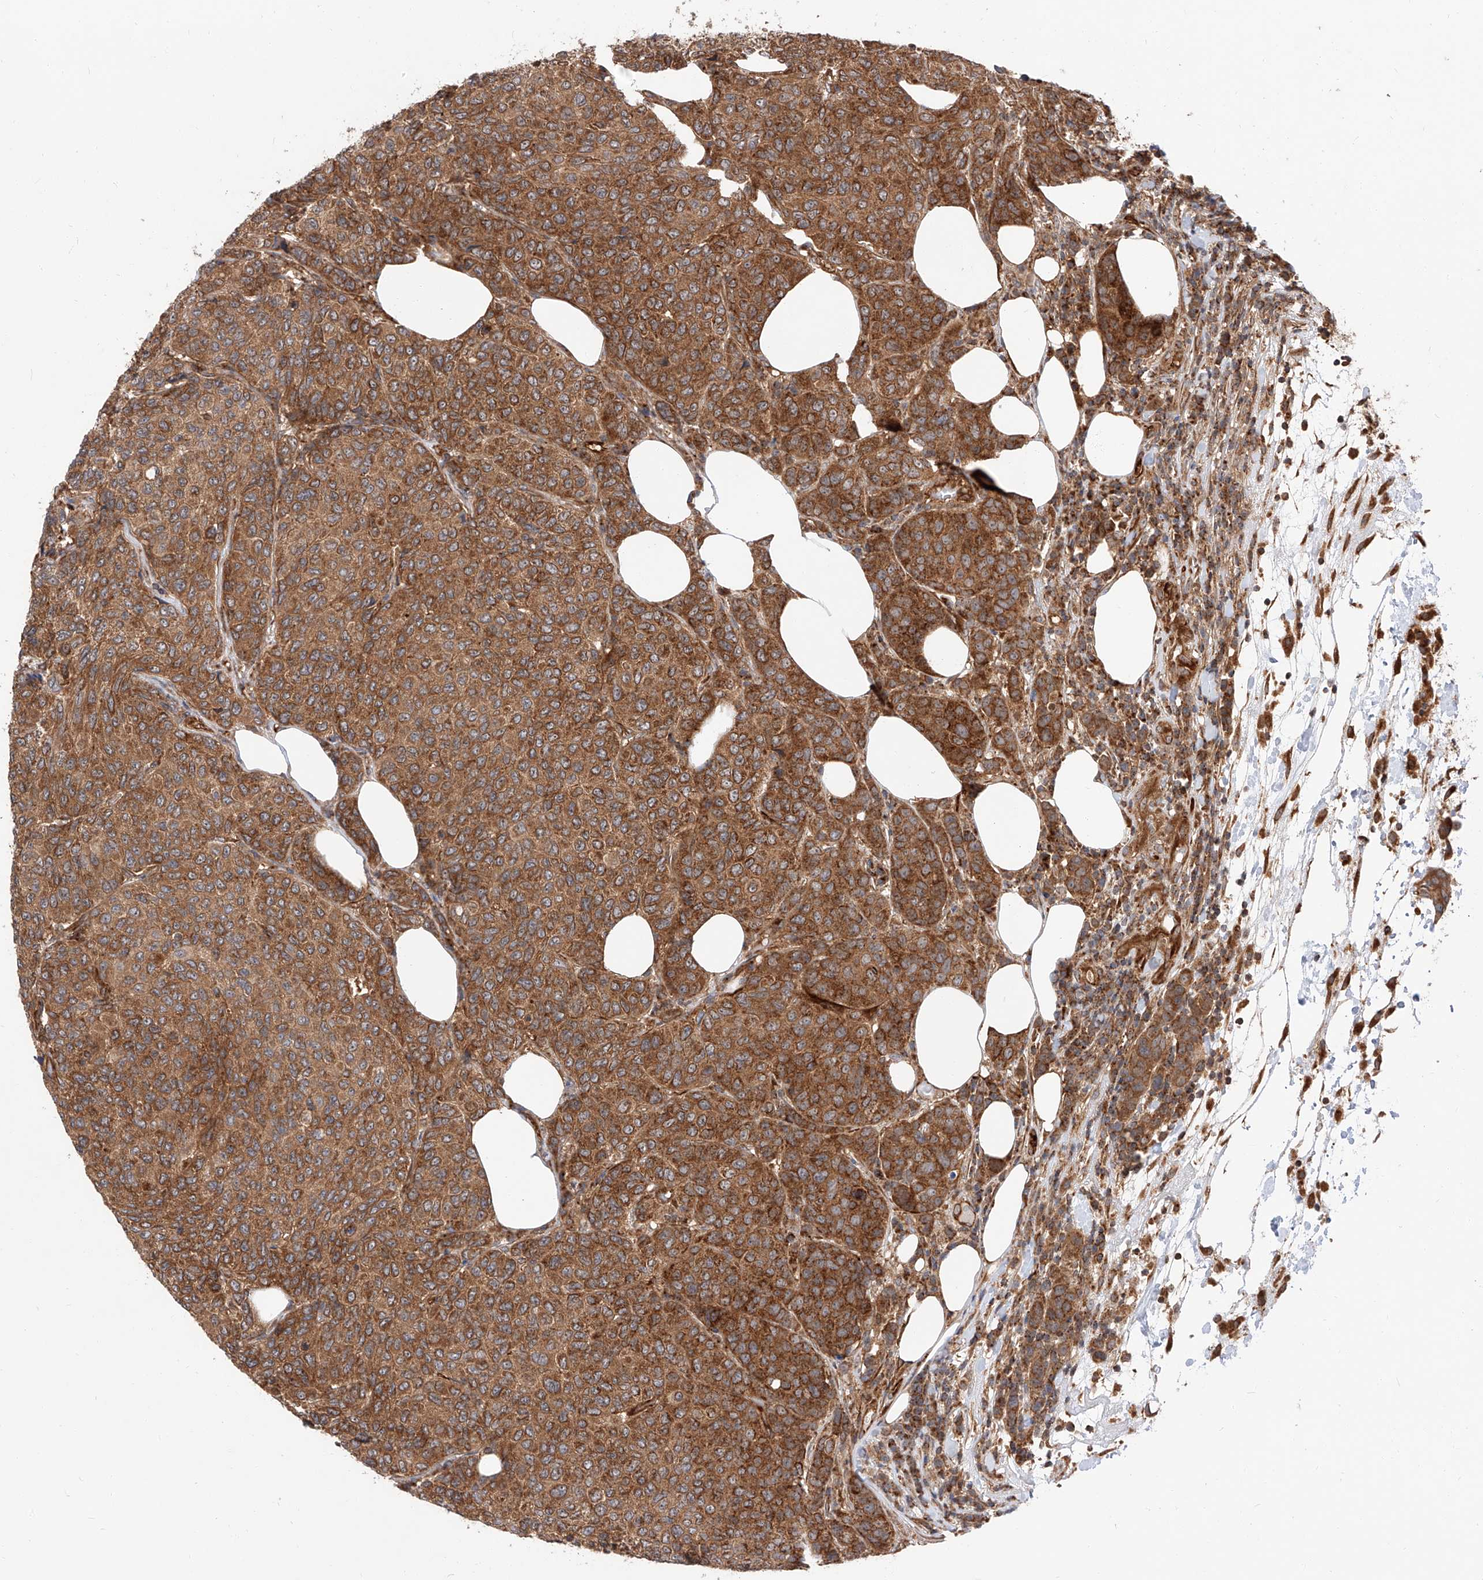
{"staining": {"intensity": "strong", "quantity": ">75%", "location": "cytoplasmic/membranous"}, "tissue": "breast cancer", "cell_type": "Tumor cells", "image_type": "cancer", "snomed": [{"axis": "morphology", "description": "Duct carcinoma"}, {"axis": "topography", "description": "Breast"}], "caption": "Protein expression analysis of breast cancer (intraductal carcinoma) reveals strong cytoplasmic/membranous positivity in about >75% of tumor cells.", "gene": "ISCA2", "patient": {"sex": "female", "age": 55}}